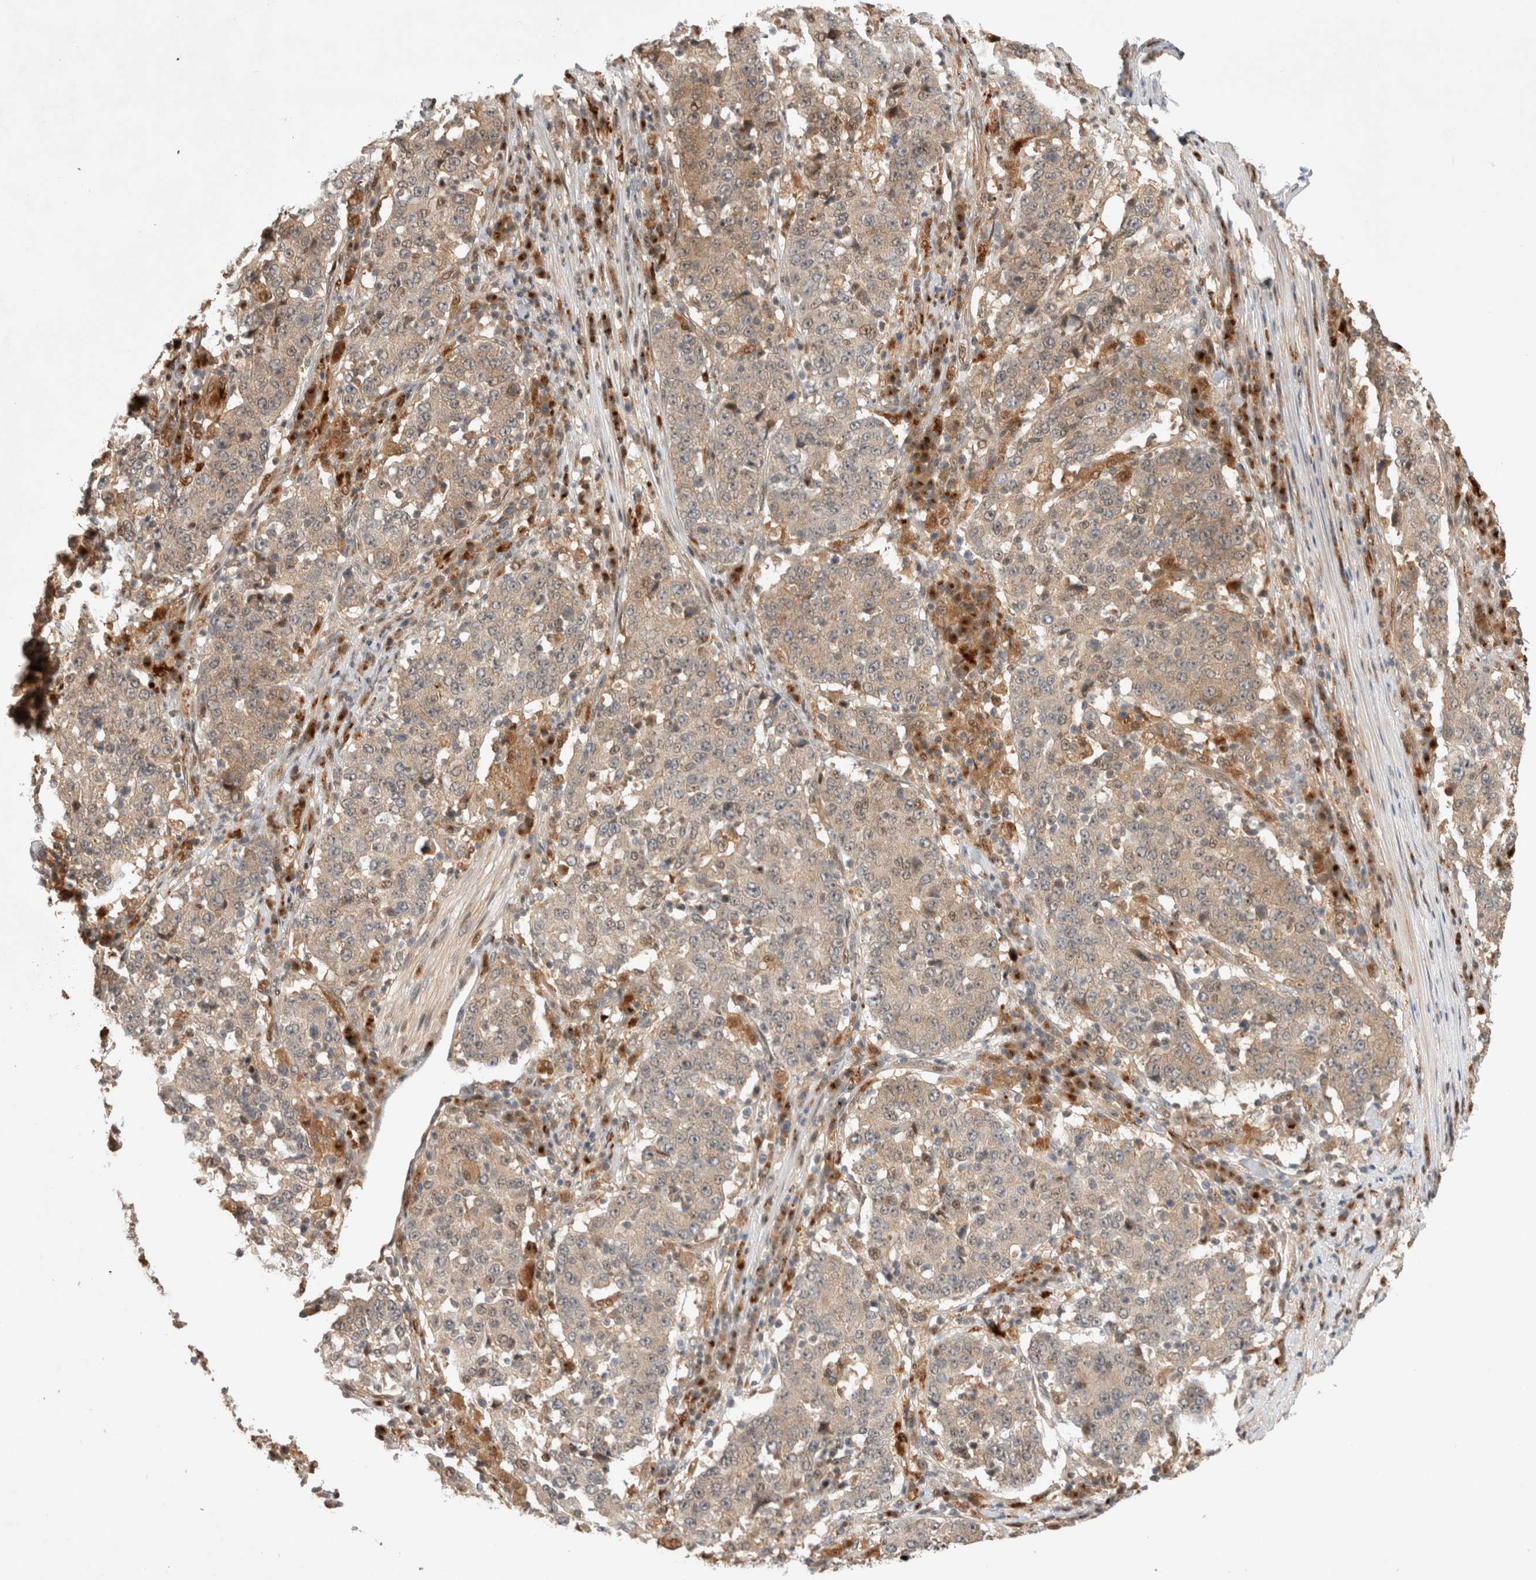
{"staining": {"intensity": "weak", "quantity": "25%-75%", "location": "cytoplasmic/membranous,nuclear"}, "tissue": "stomach cancer", "cell_type": "Tumor cells", "image_type": "cancer", "snomed": [{"axis": "morphology", "description": "Adenocarcinoma, NOS"}, {"axis": "topography", "description": "Stomach"}], "caption": "DAB immunohistochemical staining of human stomach cancer (adenocarcinoma) demonstrates weak cytoplasmic/membranous and nuclear protein positivity in about 25%-75% of tumor cells.", "gene": "OTUD6B", "patient": {"sex": "male", "age": 59}}